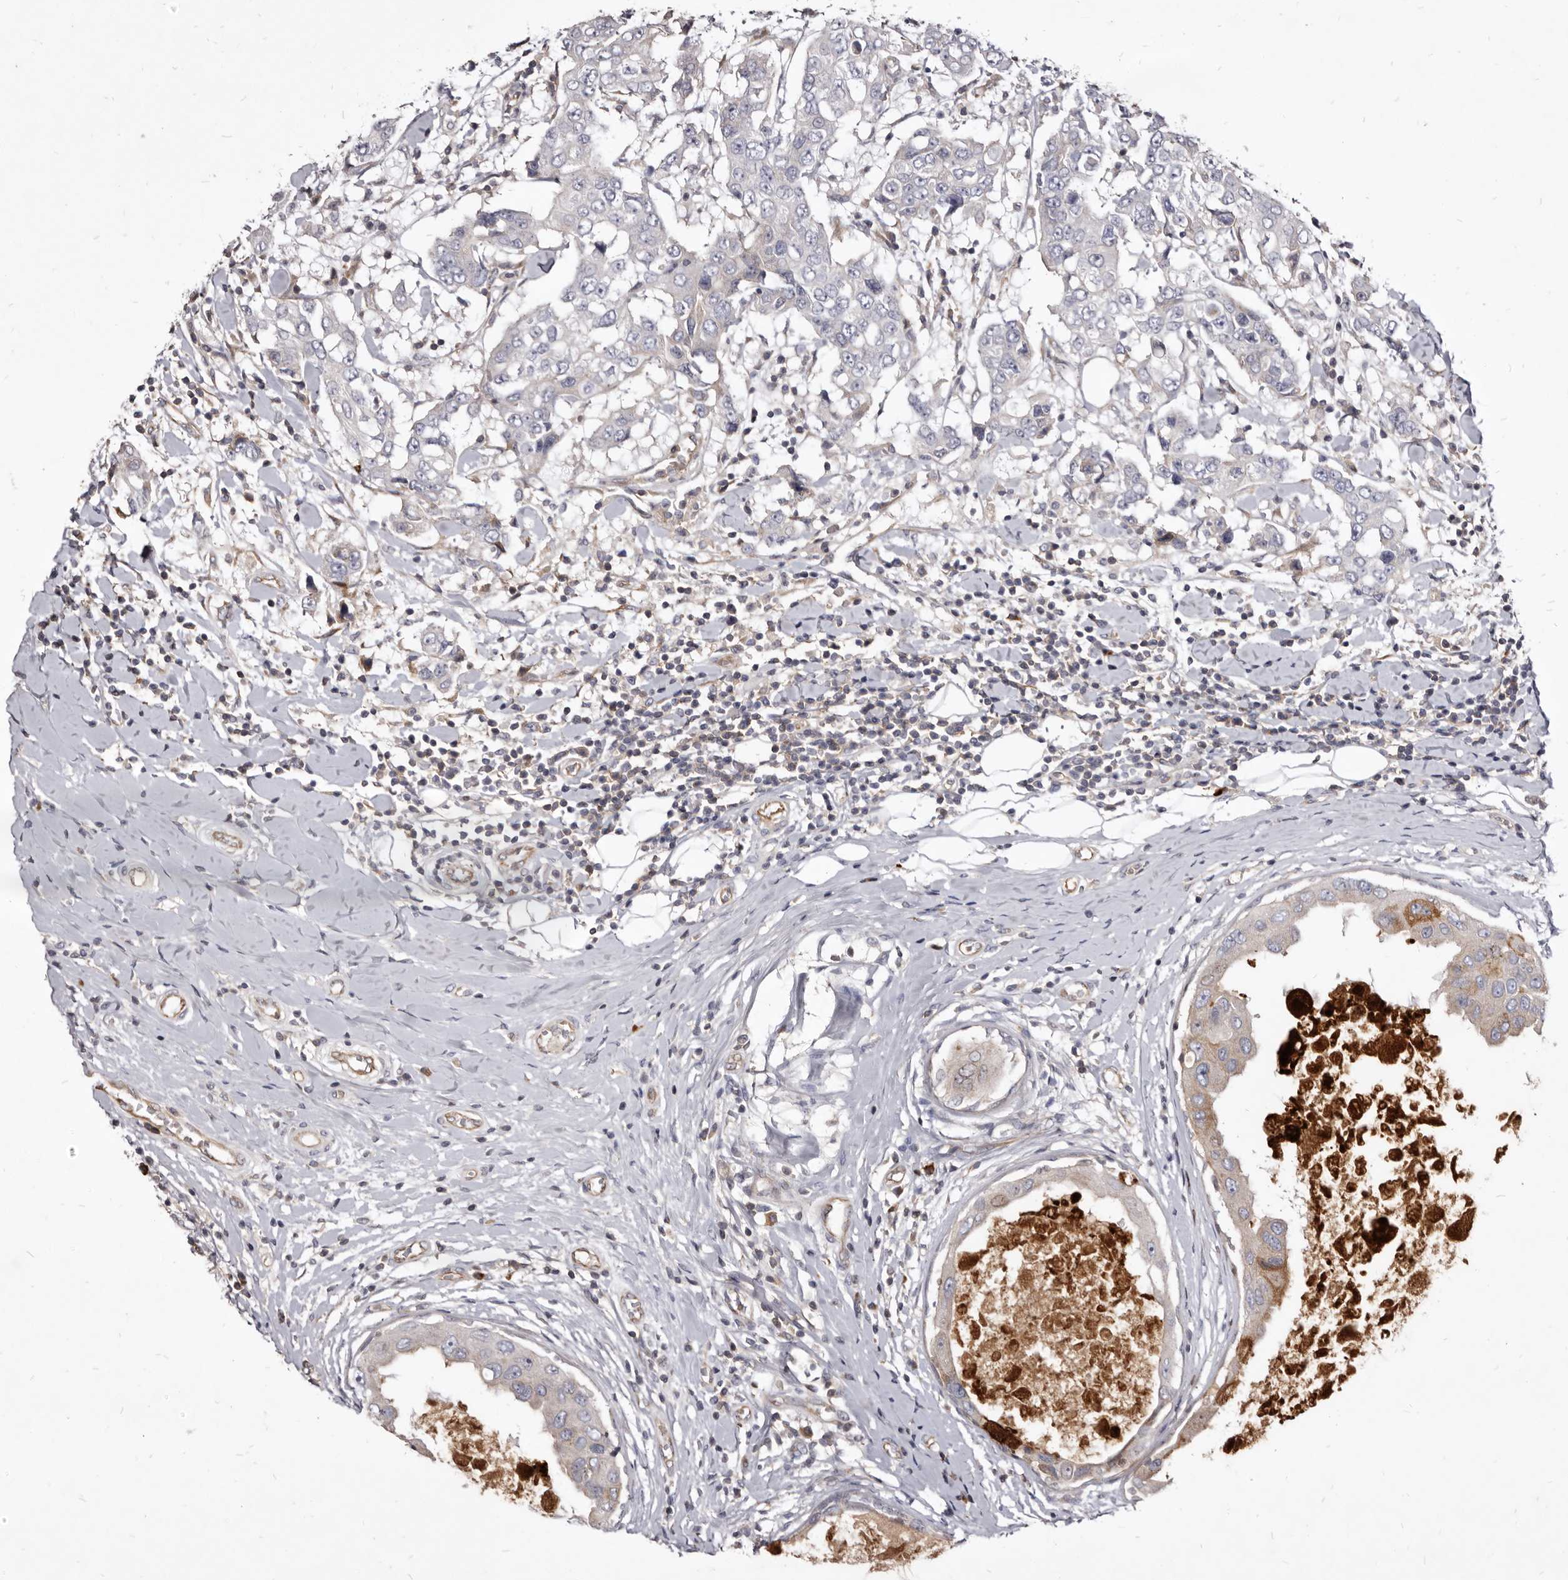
{"staining": {"intensity": "moderate", "quantity": "<25%", "location": "cytoplasmic/membranous"}, "tissue": "breast cancer", "cell_type": "Tumor cells", "image_type": "cancer", "snomed": [{"axis": "morphology", "description": "Duct carcinoma"}, {"axis": "topography", "description": "Breast"}], "caption": "This is an image of immunohistochemistry staining of breast cancer (invasive ductal carcinoma), which shows moderate positivity in the cytoplasmic/membranous of tumor cells.", "gene": "FAS", "patient": {"sex": "female", "age": 27}}